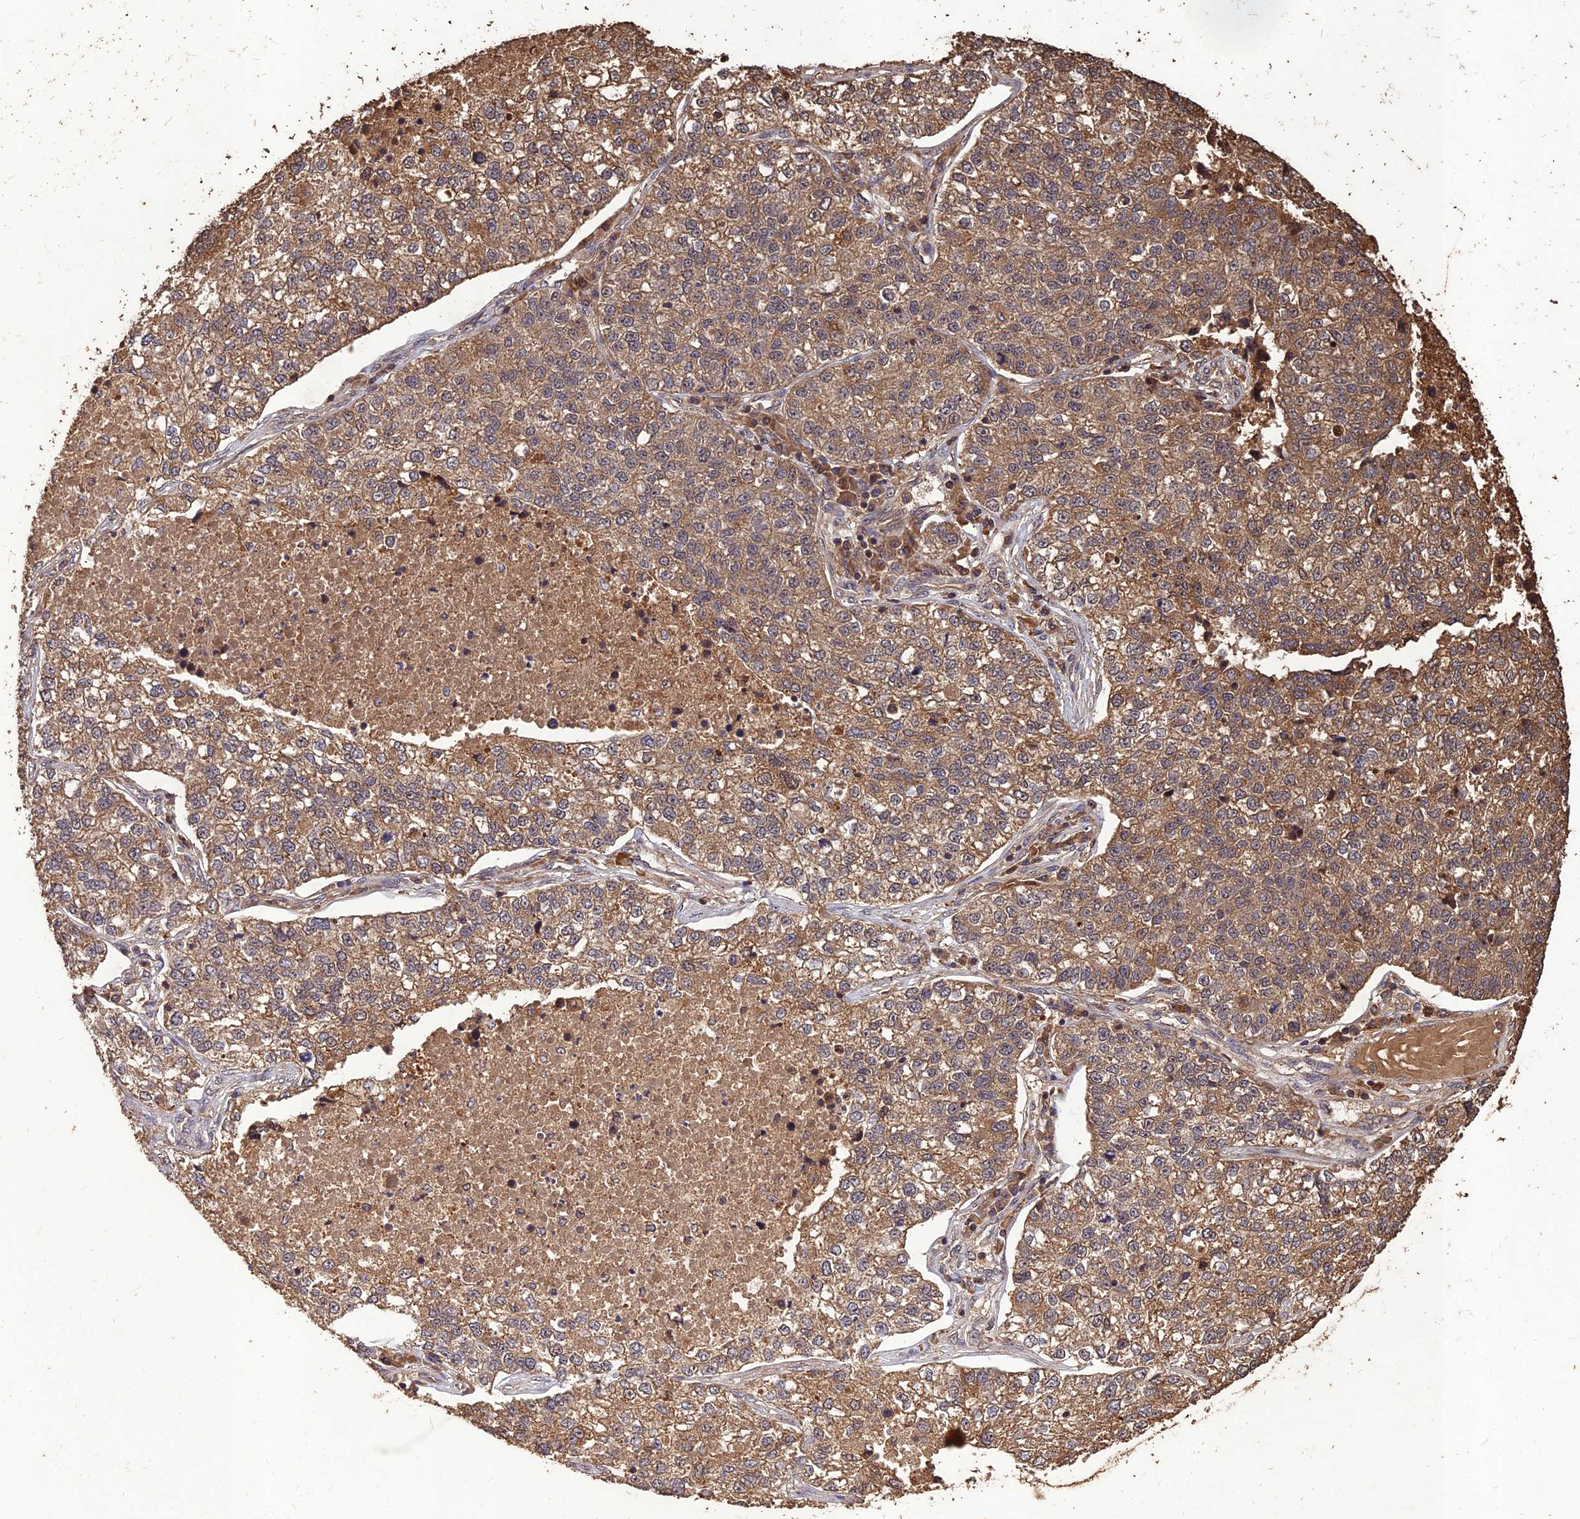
{"staining": {"intensity": "moderate", "quantity": ">75%", "location": "cytoplasmic/membranous"}, "tissue": "lung cancer", "cell_type": "Tumor cells", "image_type": "cancer", "snomed": [{"axis": "morphology", "description": "Adenocarcinoma, NOS"}, {"axis": "topography", "description": "Lung"}], "caption": "High-power microscopy captured an IHC image of adenocarcinoma (lung), revealing moderate cytoplasmic/membranous staining in approximately >75% of tumor cells.", "gene": "SYMPK", "patient": {"sex": "male", "age": 49}}